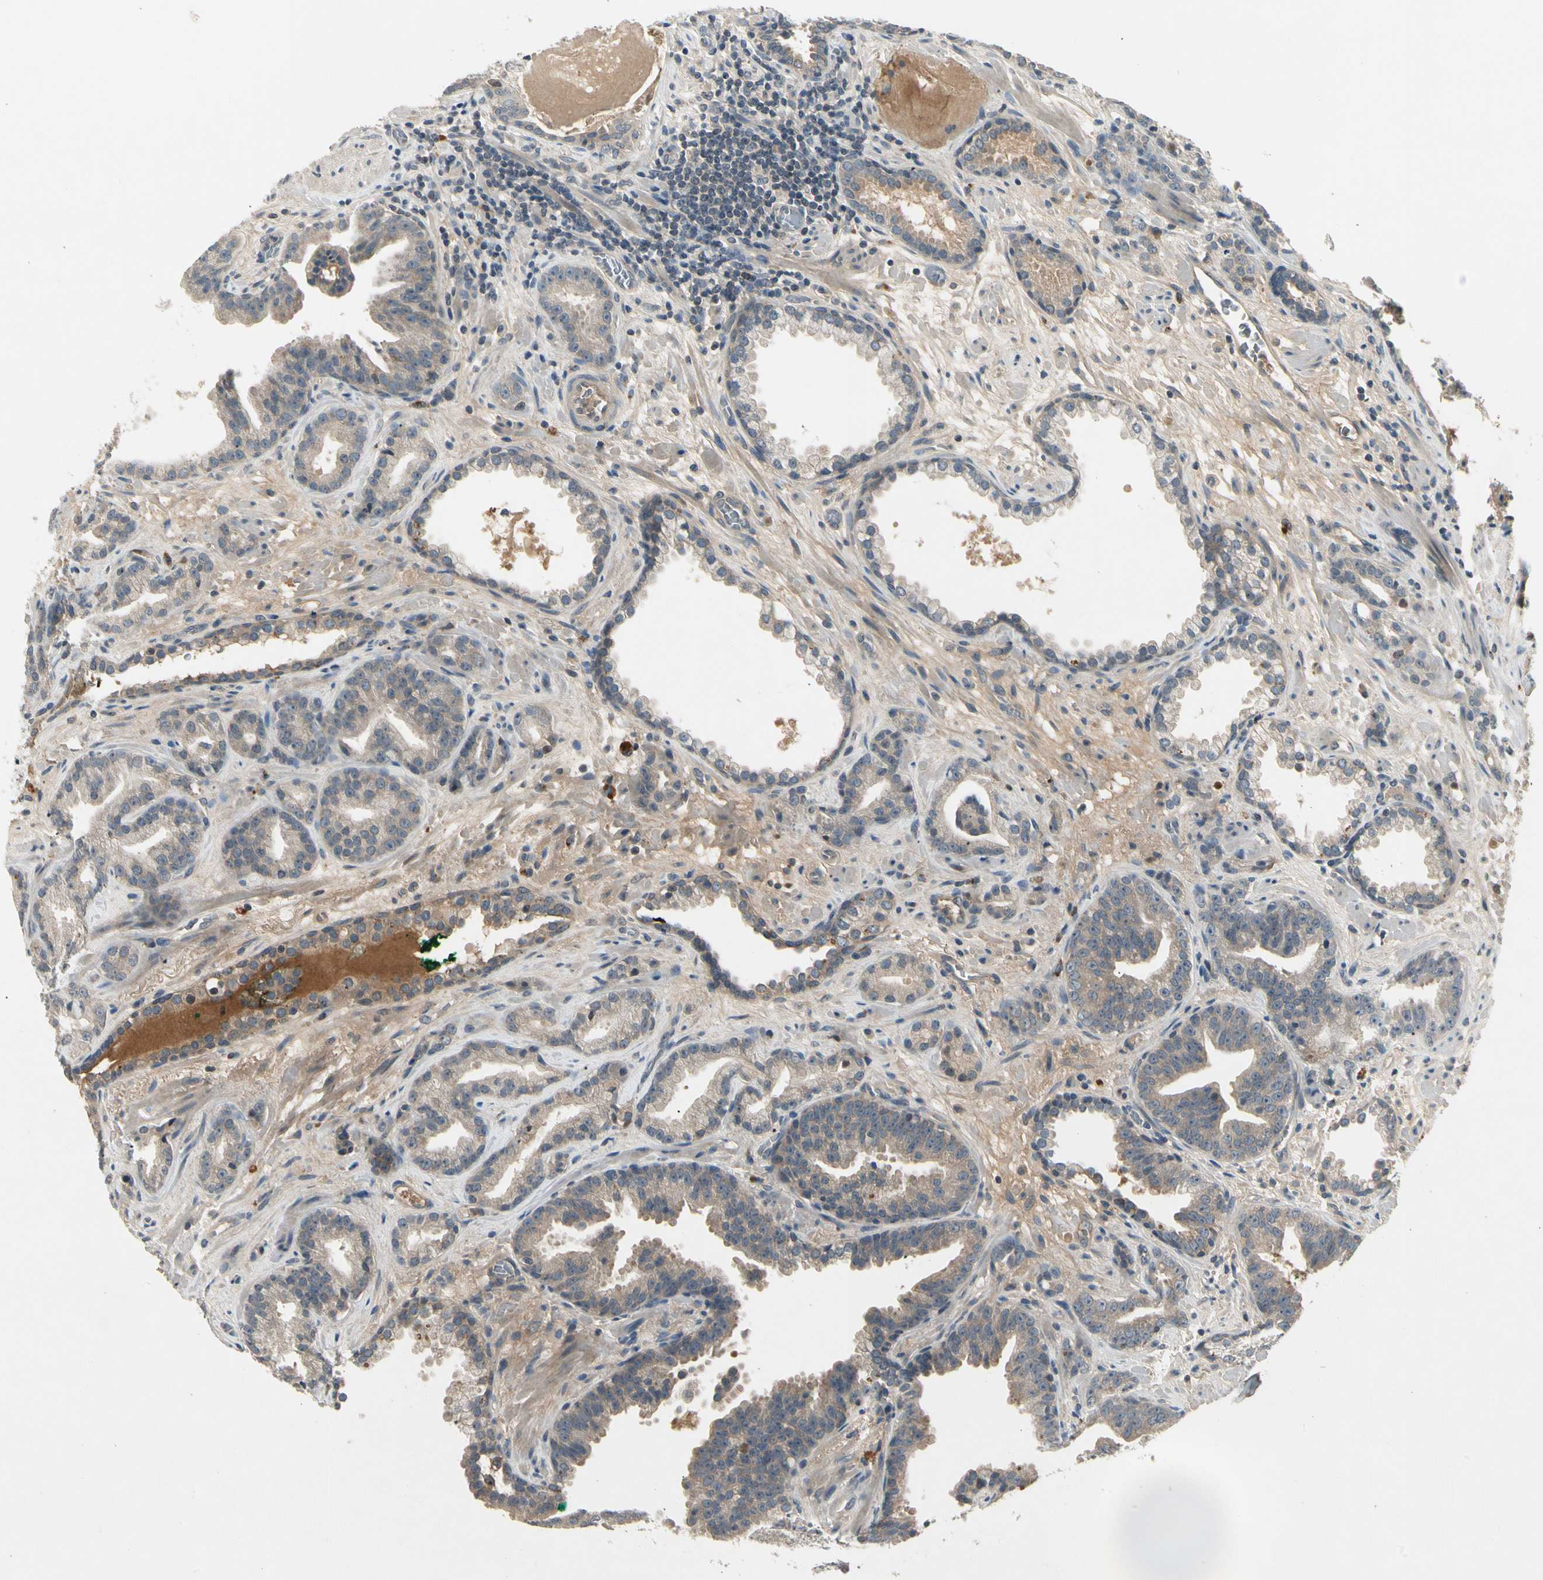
{"staining": {"intensity": "weak", "quantity": ">75%", "location": "cytoplasmic/membranous"}, "tissue": "prostate cancer", "cell_type": "Tumor cells", "image_type": "cancer", "snomed": [{"axis": "morphology", "description": "Adenocarcinoma, Low grade"}, {"axis": "topography", "description": "Prostate"}], "caption": "Weak cytoplasmic/membranous positivity is identified in about >75% of tumor cells in prostate adenocarcinoma (low-grade).", "gene": "CCL4", "patient": {"sex": "male", "age": 63}}